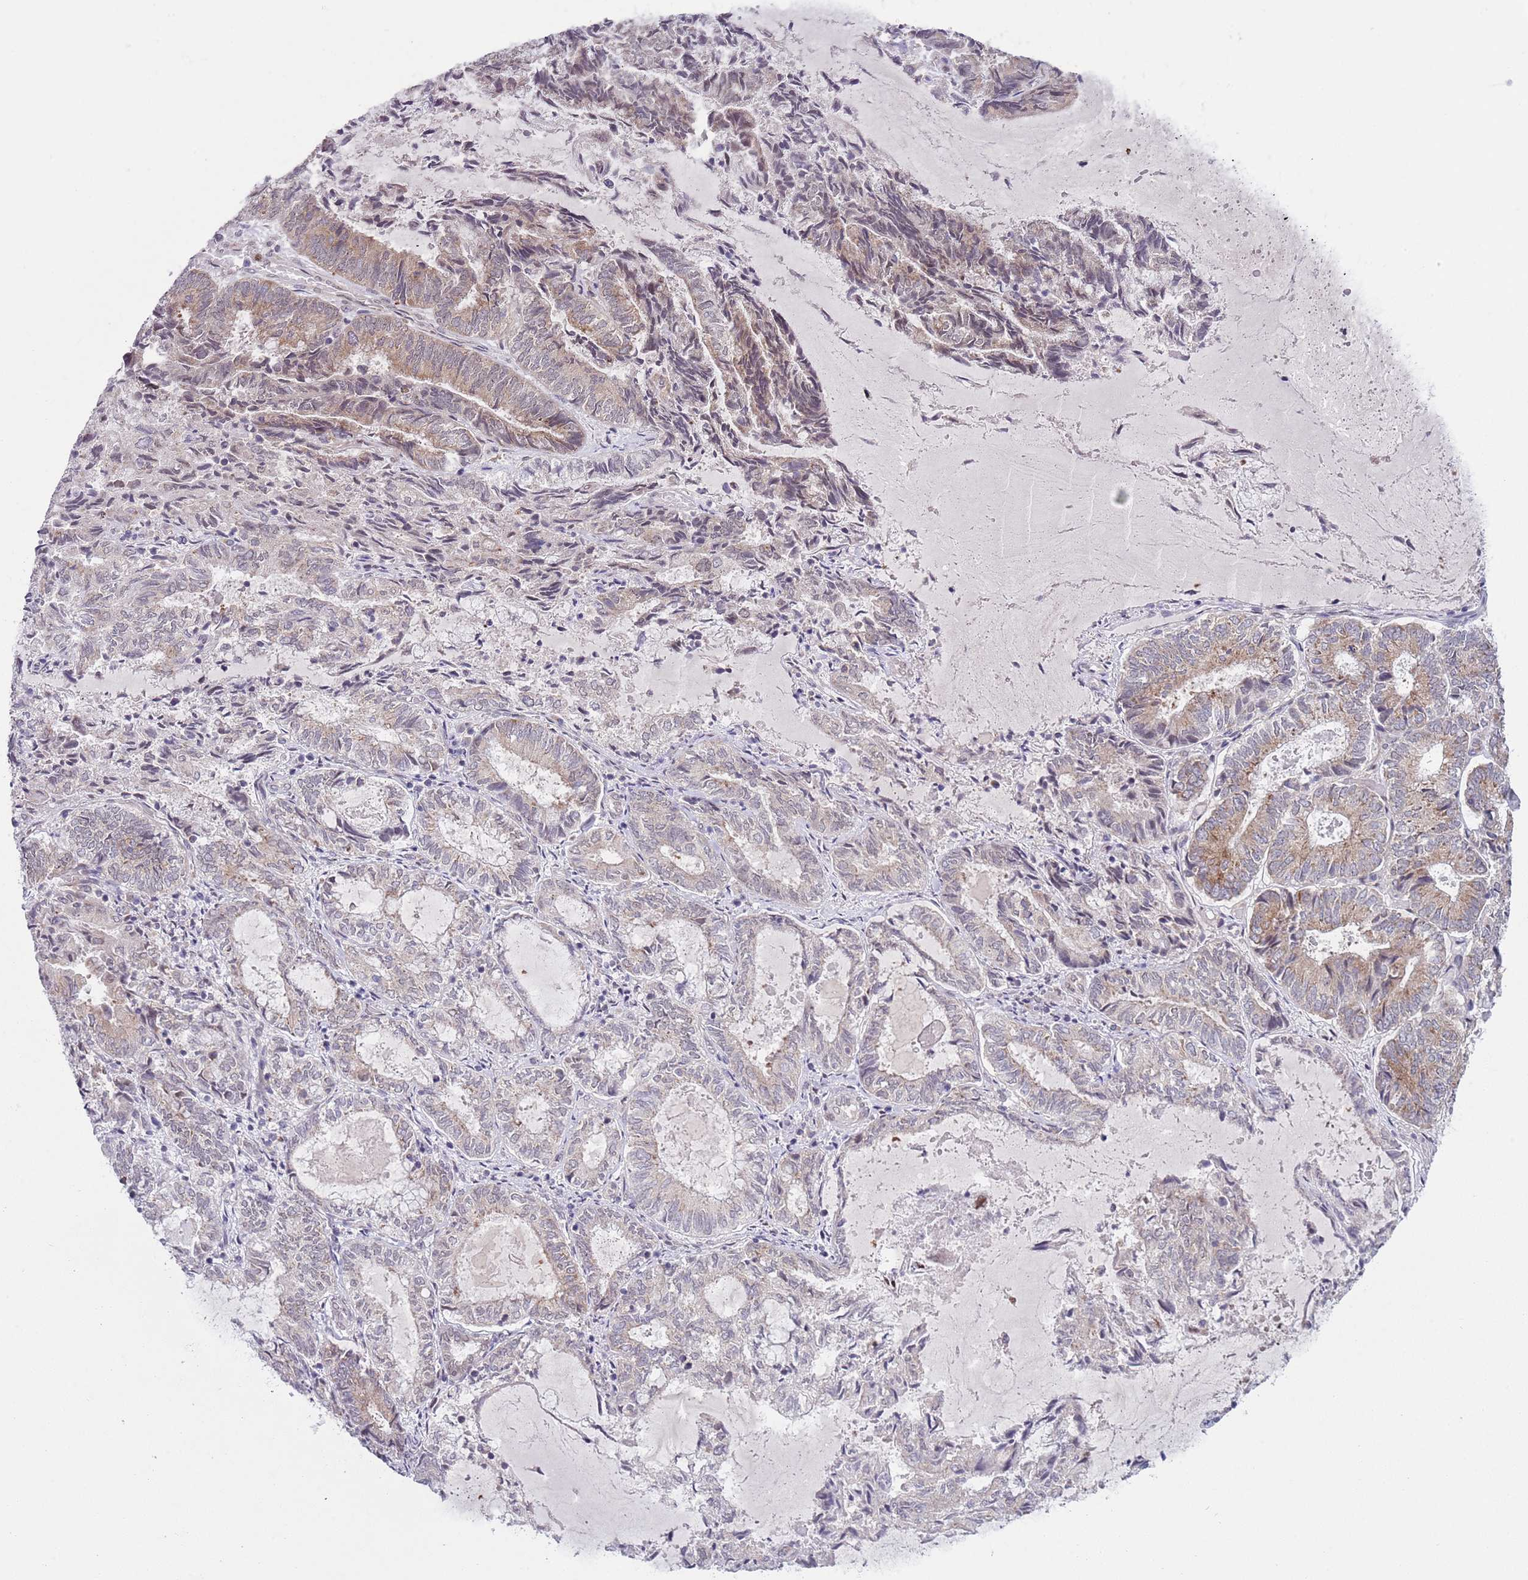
{"staining": {"intensity": "moderate", "quantity": "<25%", "location": "cytoplasmic/membranous,nuclear"}, "tissue": "endometrial cancer", "cell_type": "Tumor cells", "image_type": "cancer", "snomed": [{"axis": "morphology", "description": "Adenocarcinoma, NOS"}, {"axis": "topography", "description": "Endometrium"}], "caption": "About <25% of tumor cells in human endometrial cancer show moderate cytoplasmic/membranous and nuclear protein expression as visualized by brown immunohistochemical staining.", "gene": "SLC25A32", "patient": {"sex": "female", "age": 80}}